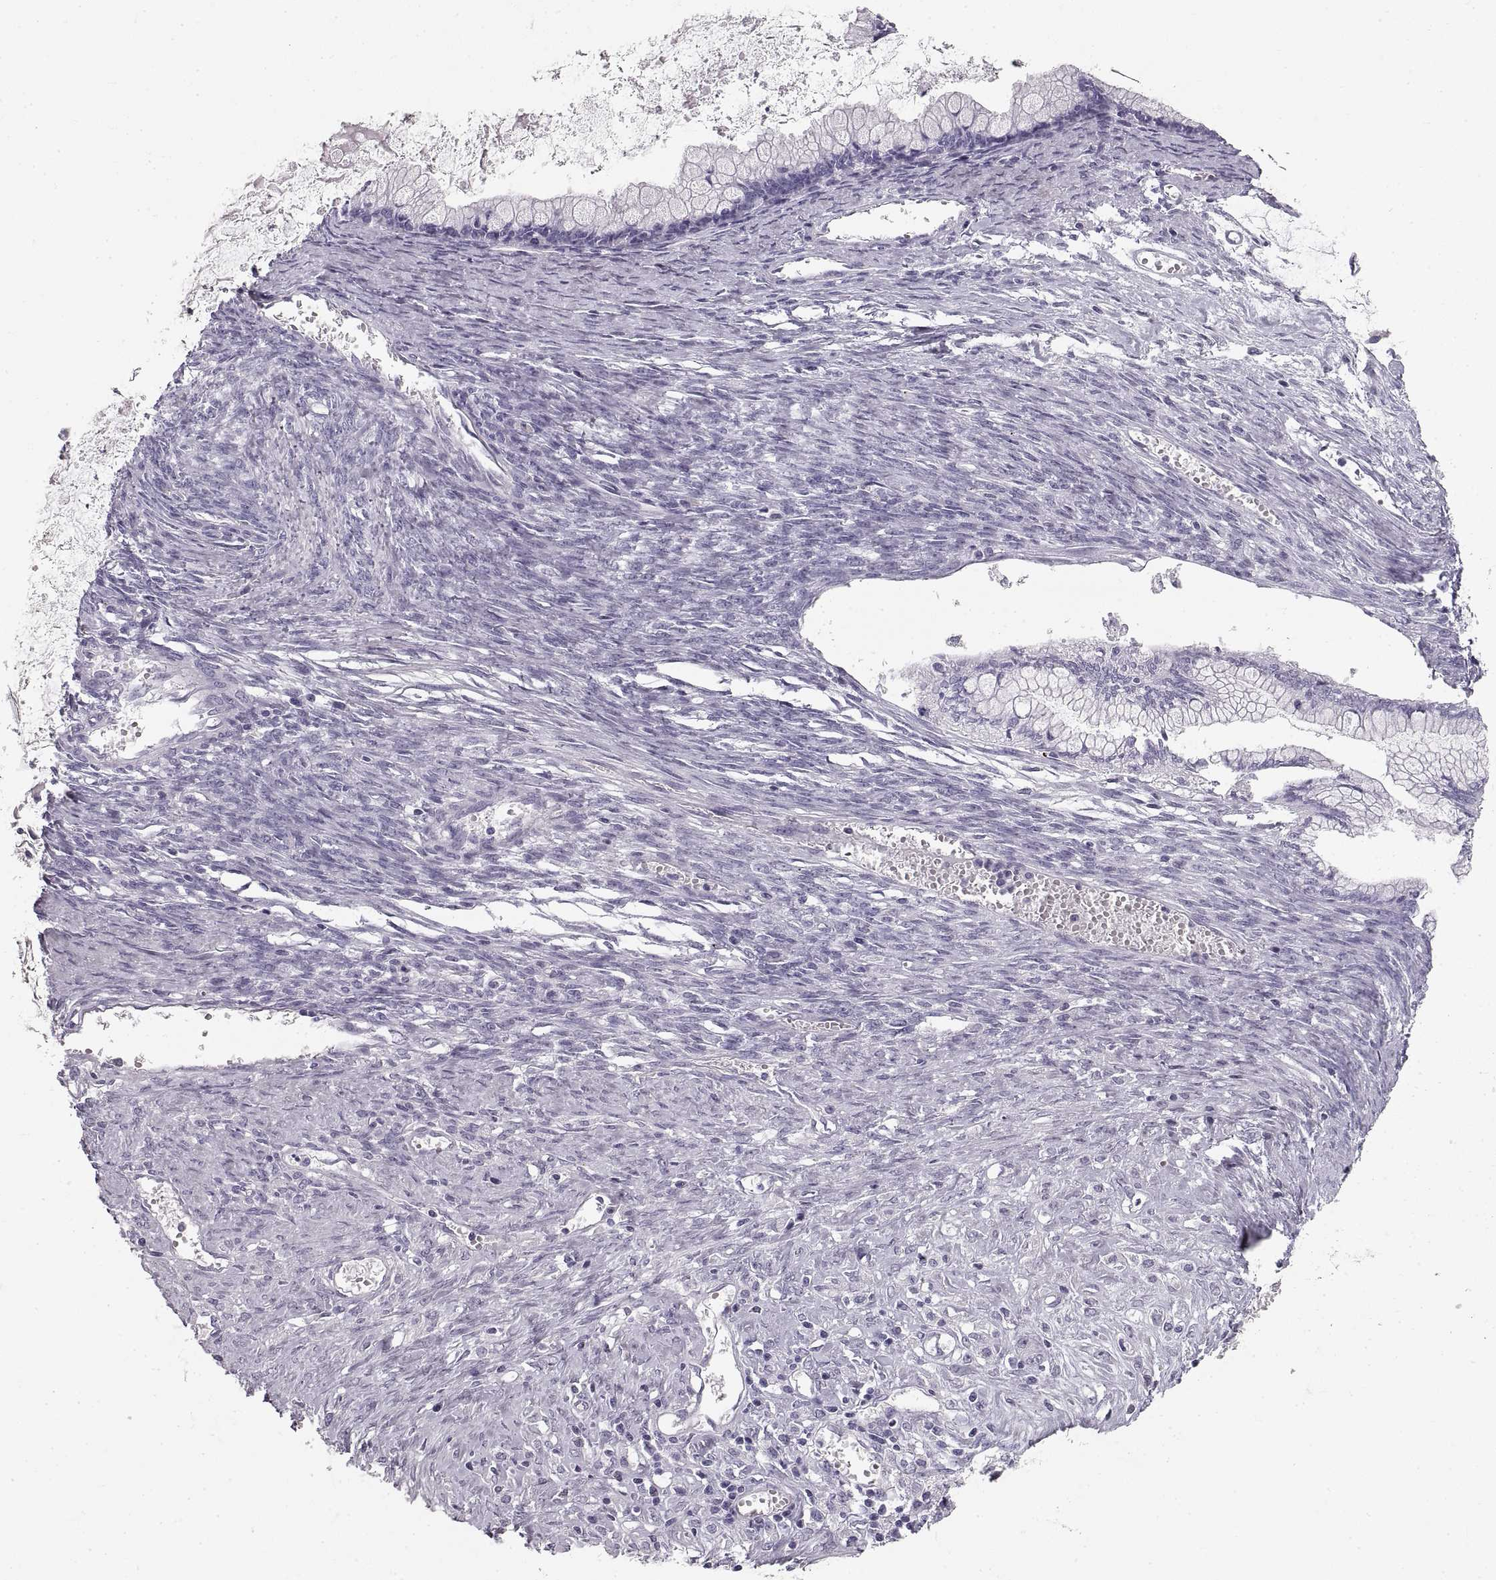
{"staining": {"intensity": "negative", "quantity": "none", "location": "none"}, "tissue": "ovarian cancer", "cell_type": "Tumor cells", "image_type": "cancer", "snomed": [{"axis": "morphology", "description": "Cystadenocarcinoma, mucinous, NOS"}, {"axis": "topography", "description": "Ovary"}], "caption": "Tumor cells are negative for protein expression in human mucinous cystadenocarcinoma (ovarian).", "gene": "CRYAA", "patient": {"sex": "female", "age": 67}}